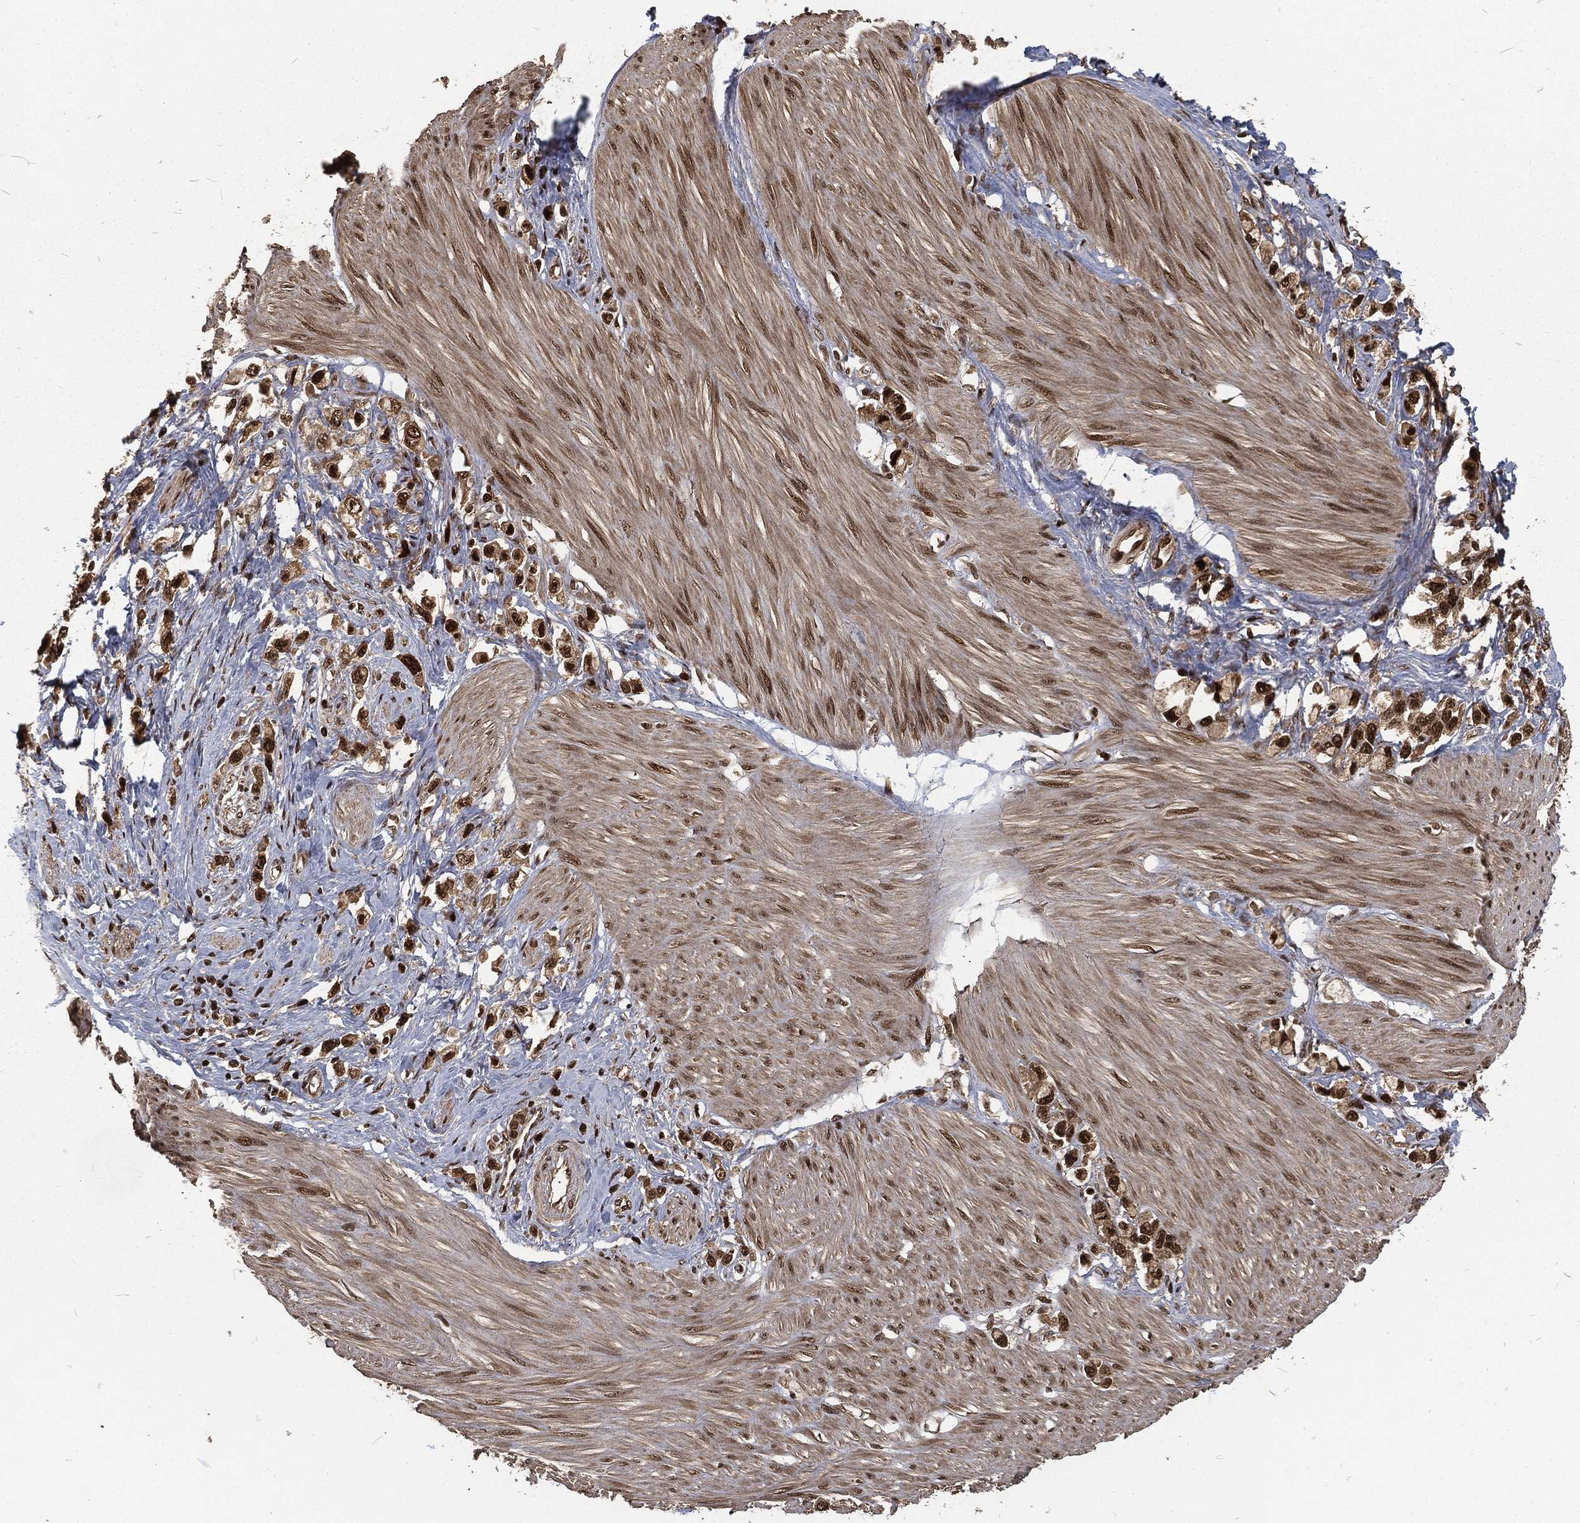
{"staining": {"intensity": "strong", "quantity": "25%-75%", "location": "cytoplasmic/membranous,nuclear"}, "tissue": "stomach cancer", "cell_type": "Tumor cells", "image_type": "cancer", "snomed": [{"axis": "morphology", "description": "Normal tissue, NOS"}, {"axis": "morphology", "description": "Adenocarcinoma, NOS"}, {"axis": "morphology", "description": "Adenocarcinoma, High grade"}, {"axis": "topography", "description": "Stomach, upper"}, {"axis": "topography", "description": "Stomach"}], "caption": "Human stomach cancer (adenocarcinoma) stained for a protein (brown) displays strong cytoplasmic/membranous and nuclear positive expression in approximately 25%-75% of tumor cells.", "gene": "NGRN", "patient": {"sex": "female", "age": 65}}